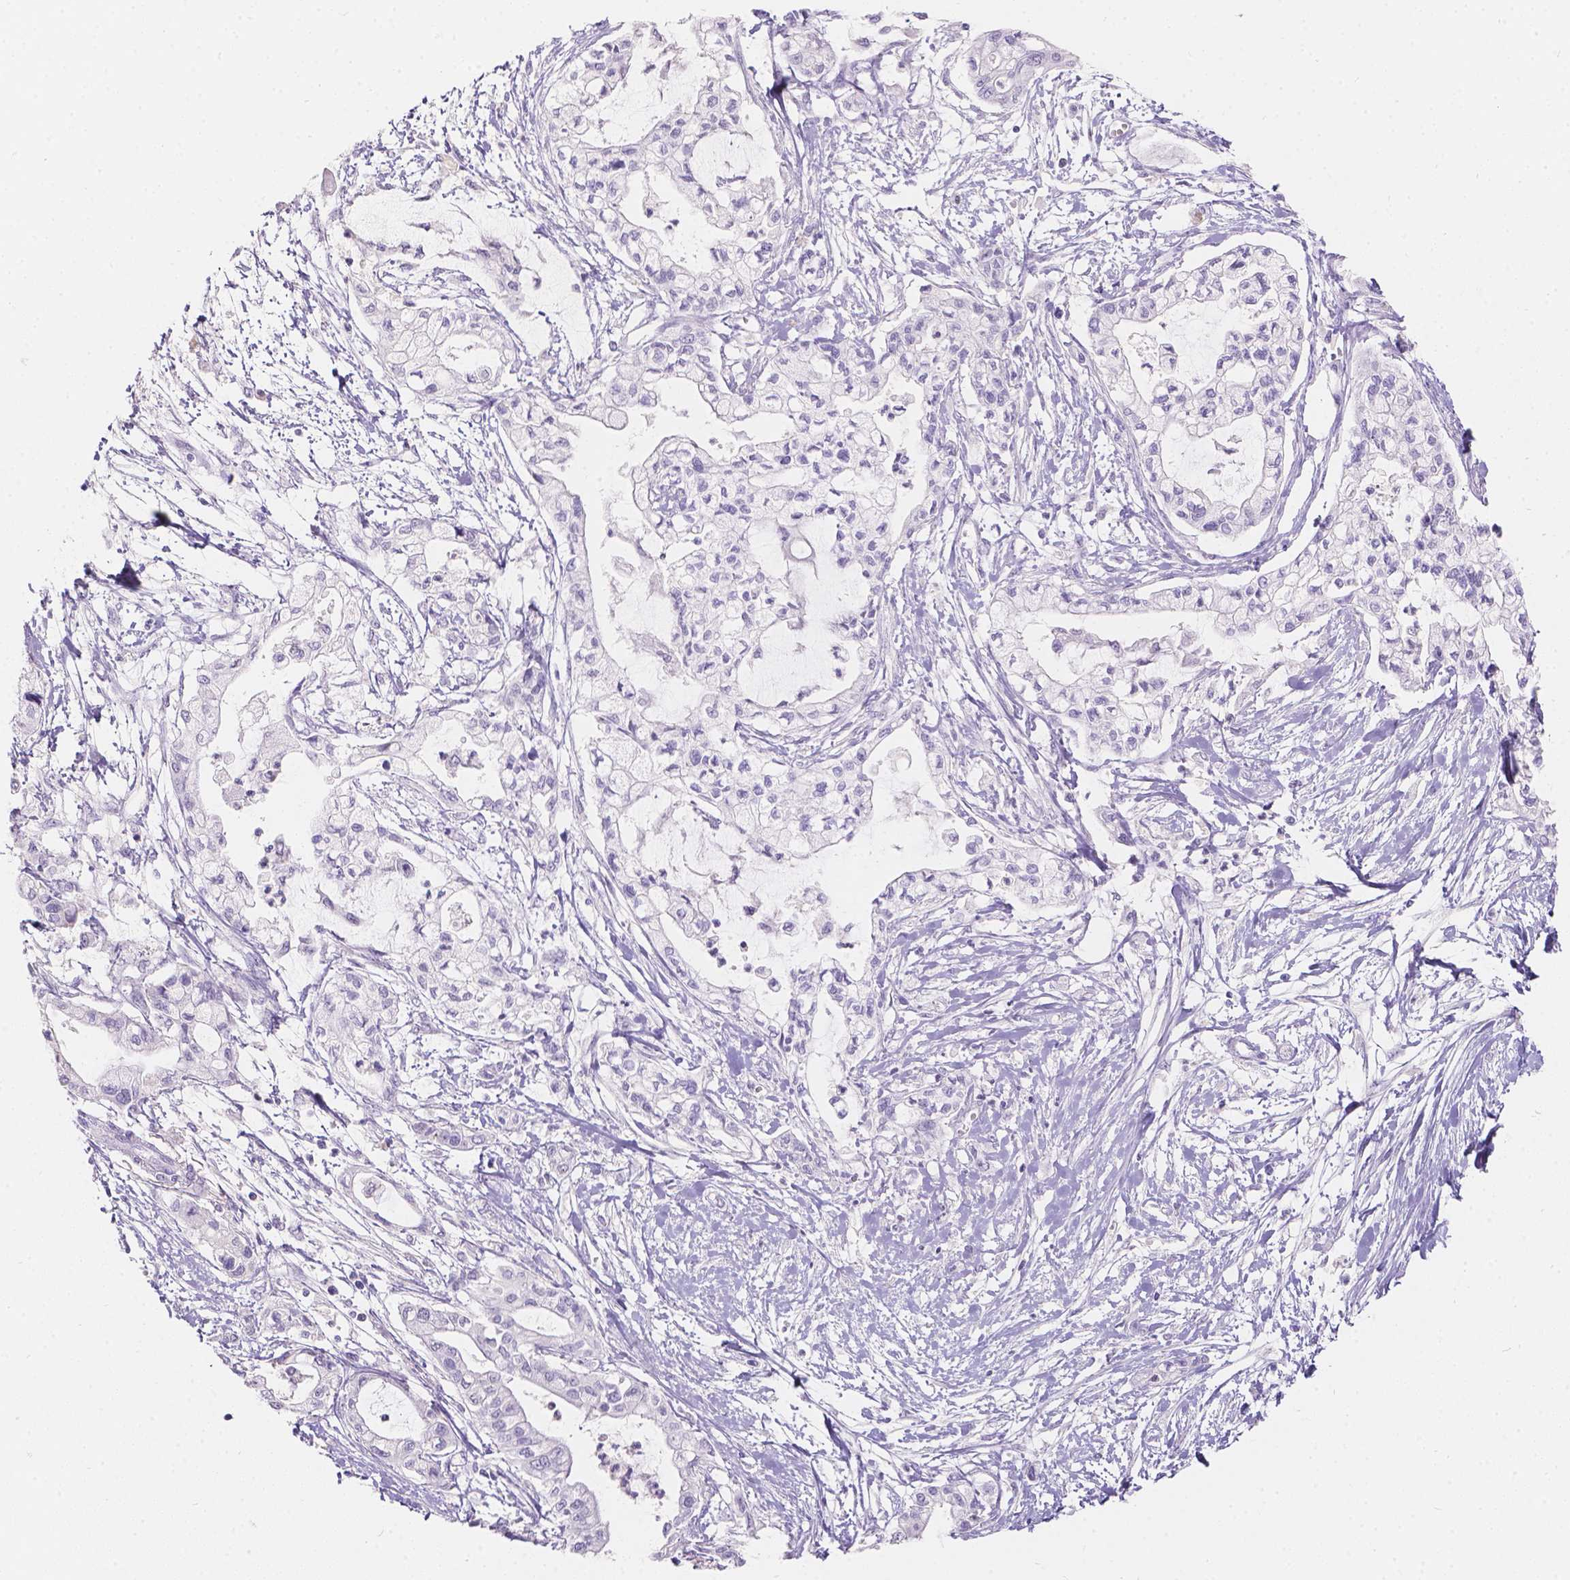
{"staining": {"intensity": "negative", "quantity": "none", "location": "none"}, "tissue": "pancreatic cancer", "cell_type": "Tumor cells", "image_type": "cancer", "snomed": [{"axis": "morphology", "description": "Adenocarcinoma, NOS"}, {"axis": "topography", "description": "Pancreas"}], "caption": "Immunohistochemistry photomicrograph of neoplastic tissue: pancreatic cancer stained with DAB (3,3'-diaminobenzidine) exhibits no significant protein staining in tumor cells.", "gene": "HTN3", "patient": {"sex": "male", "age": 54}}